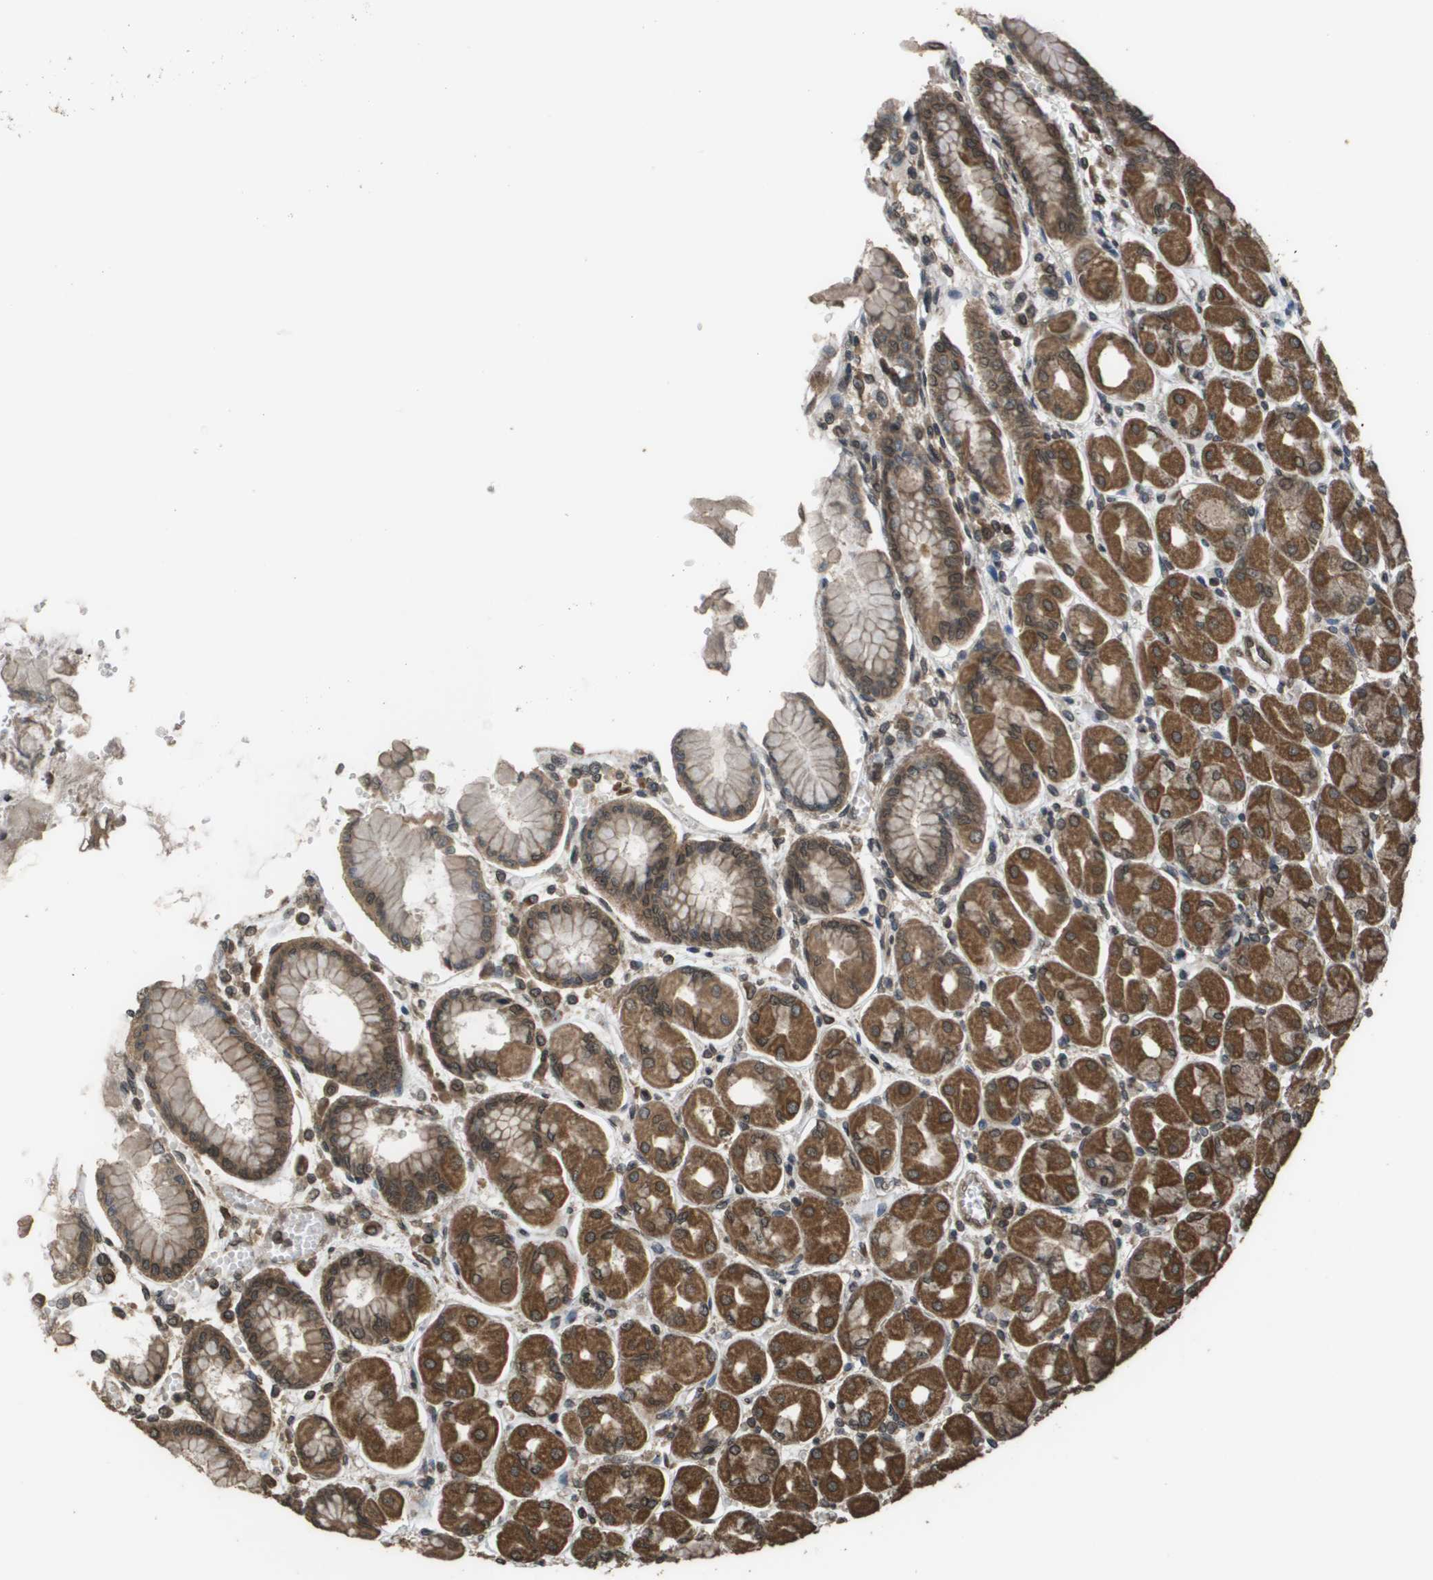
{"staining": {"intensity": "strong", "quantity": ">75%", "location": "cytoplasmic/membranous,nuclear"}, "tissue": "stomach", "cell_type": "Glandular cells", "image_type": "normal", "snomed": [{"axis": "morphology", "description": "Normal tissue, NOS"}, {"axis": "topography", "description": "Stomach, upper"}], "caption": "Human stomach stained for a protein (brown) exhibits strong cytoplasmic/membranous,nuclear positive expression in about >75% of glandular cells.", "gene": "AXIN2", "patient": {"sex": "female", "age": 56}}